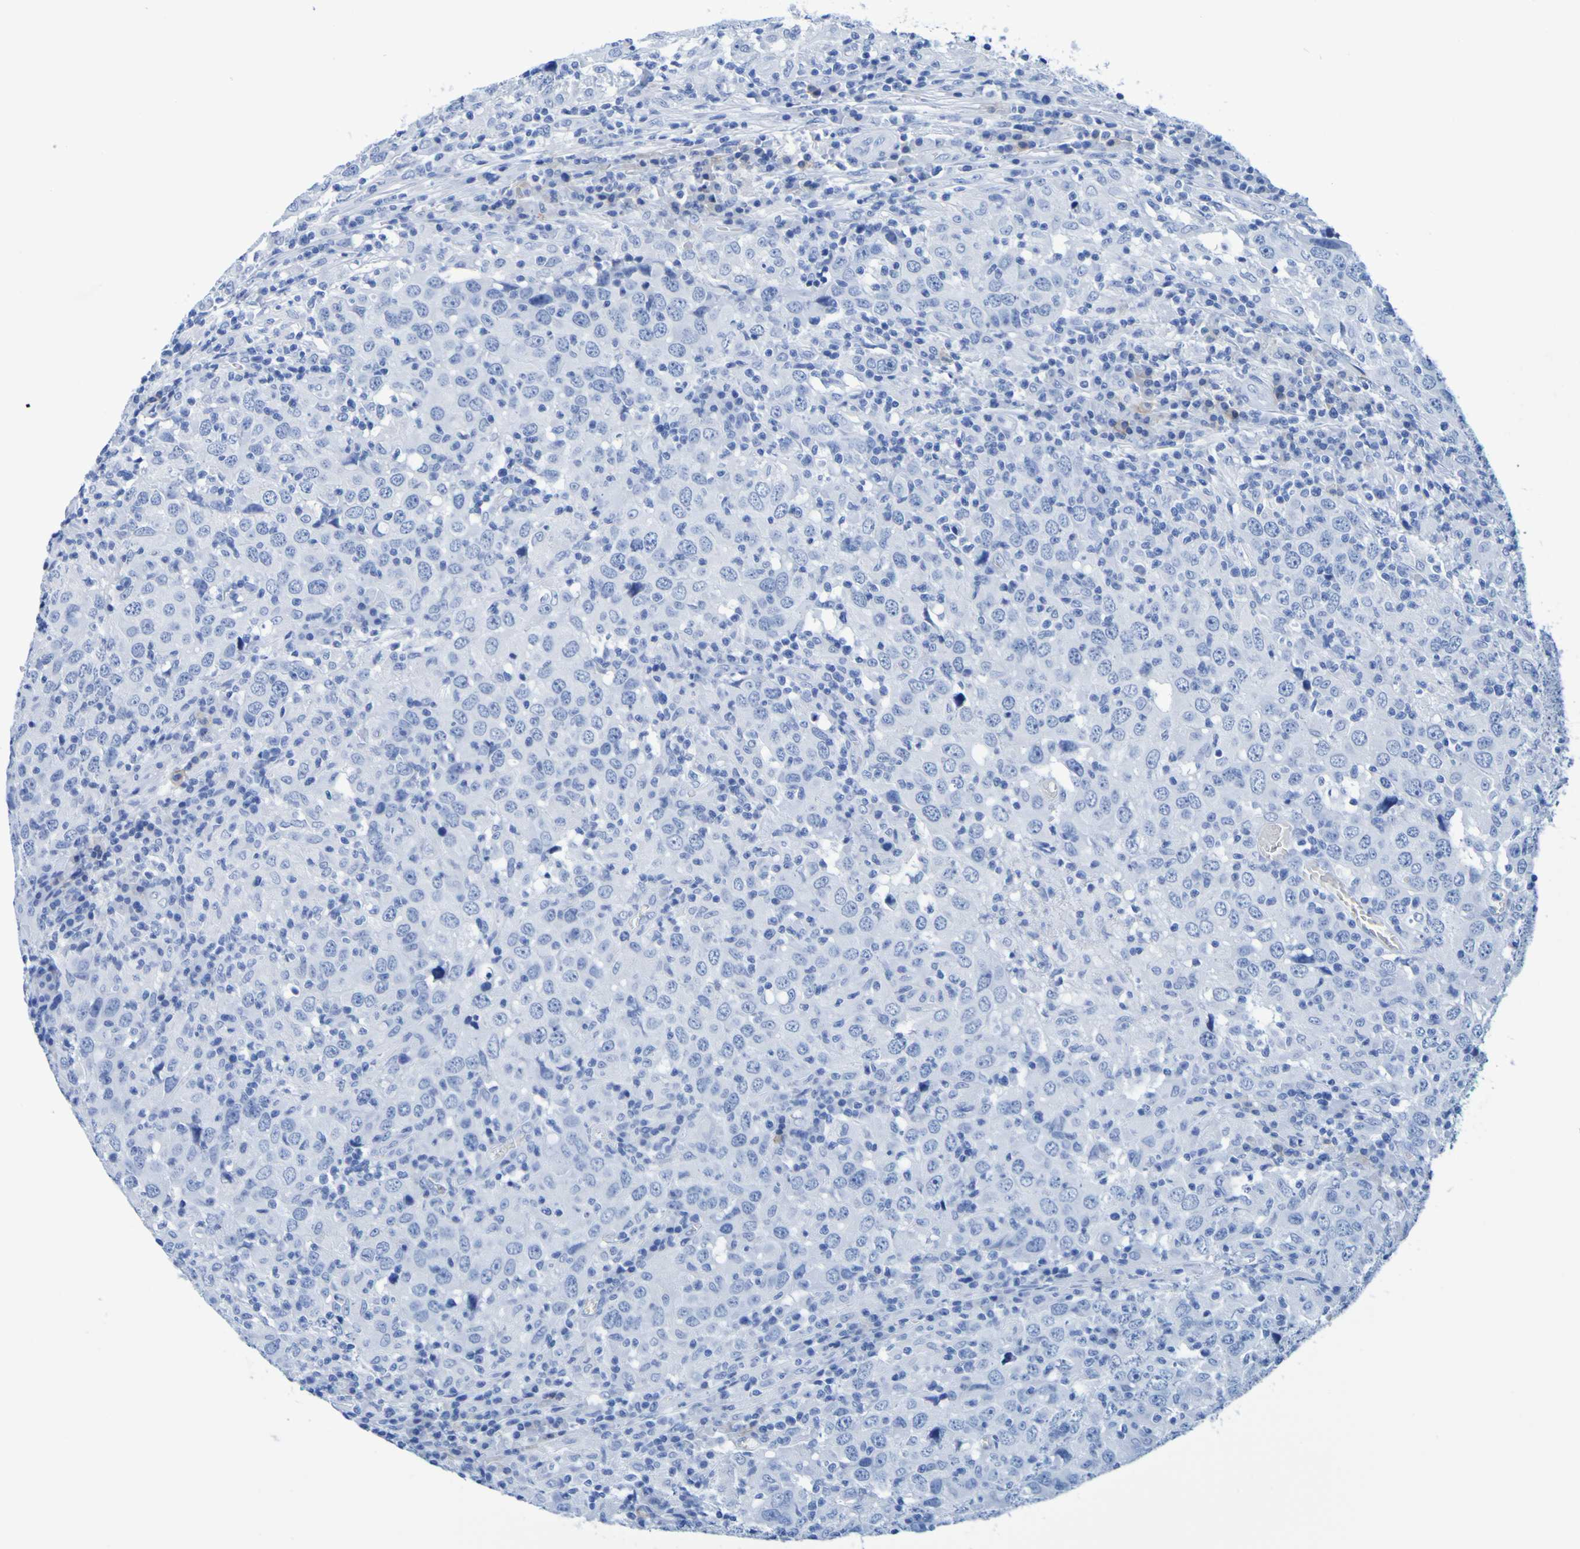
{"staining": {"intensity": "negative", "quantity": "none", "location": "none"}, "tissue": "head and neck cancer", "cell_type": "Tumor cells", "image_type": "cancer", "snomed": [{"axis": "morphology", "description": "Adenocarcinoma, NOS"}, {"axis": "topography", "description": "Salivary gland"}, {"axis": "topography", "description": "Head-Neck"}], "caption": "Tumor cells show no significant protein expression in head and neck cancer (adenocarcinoma).", "gene": "DPEP1", "patient": {"sex": "female", "age": 65}}